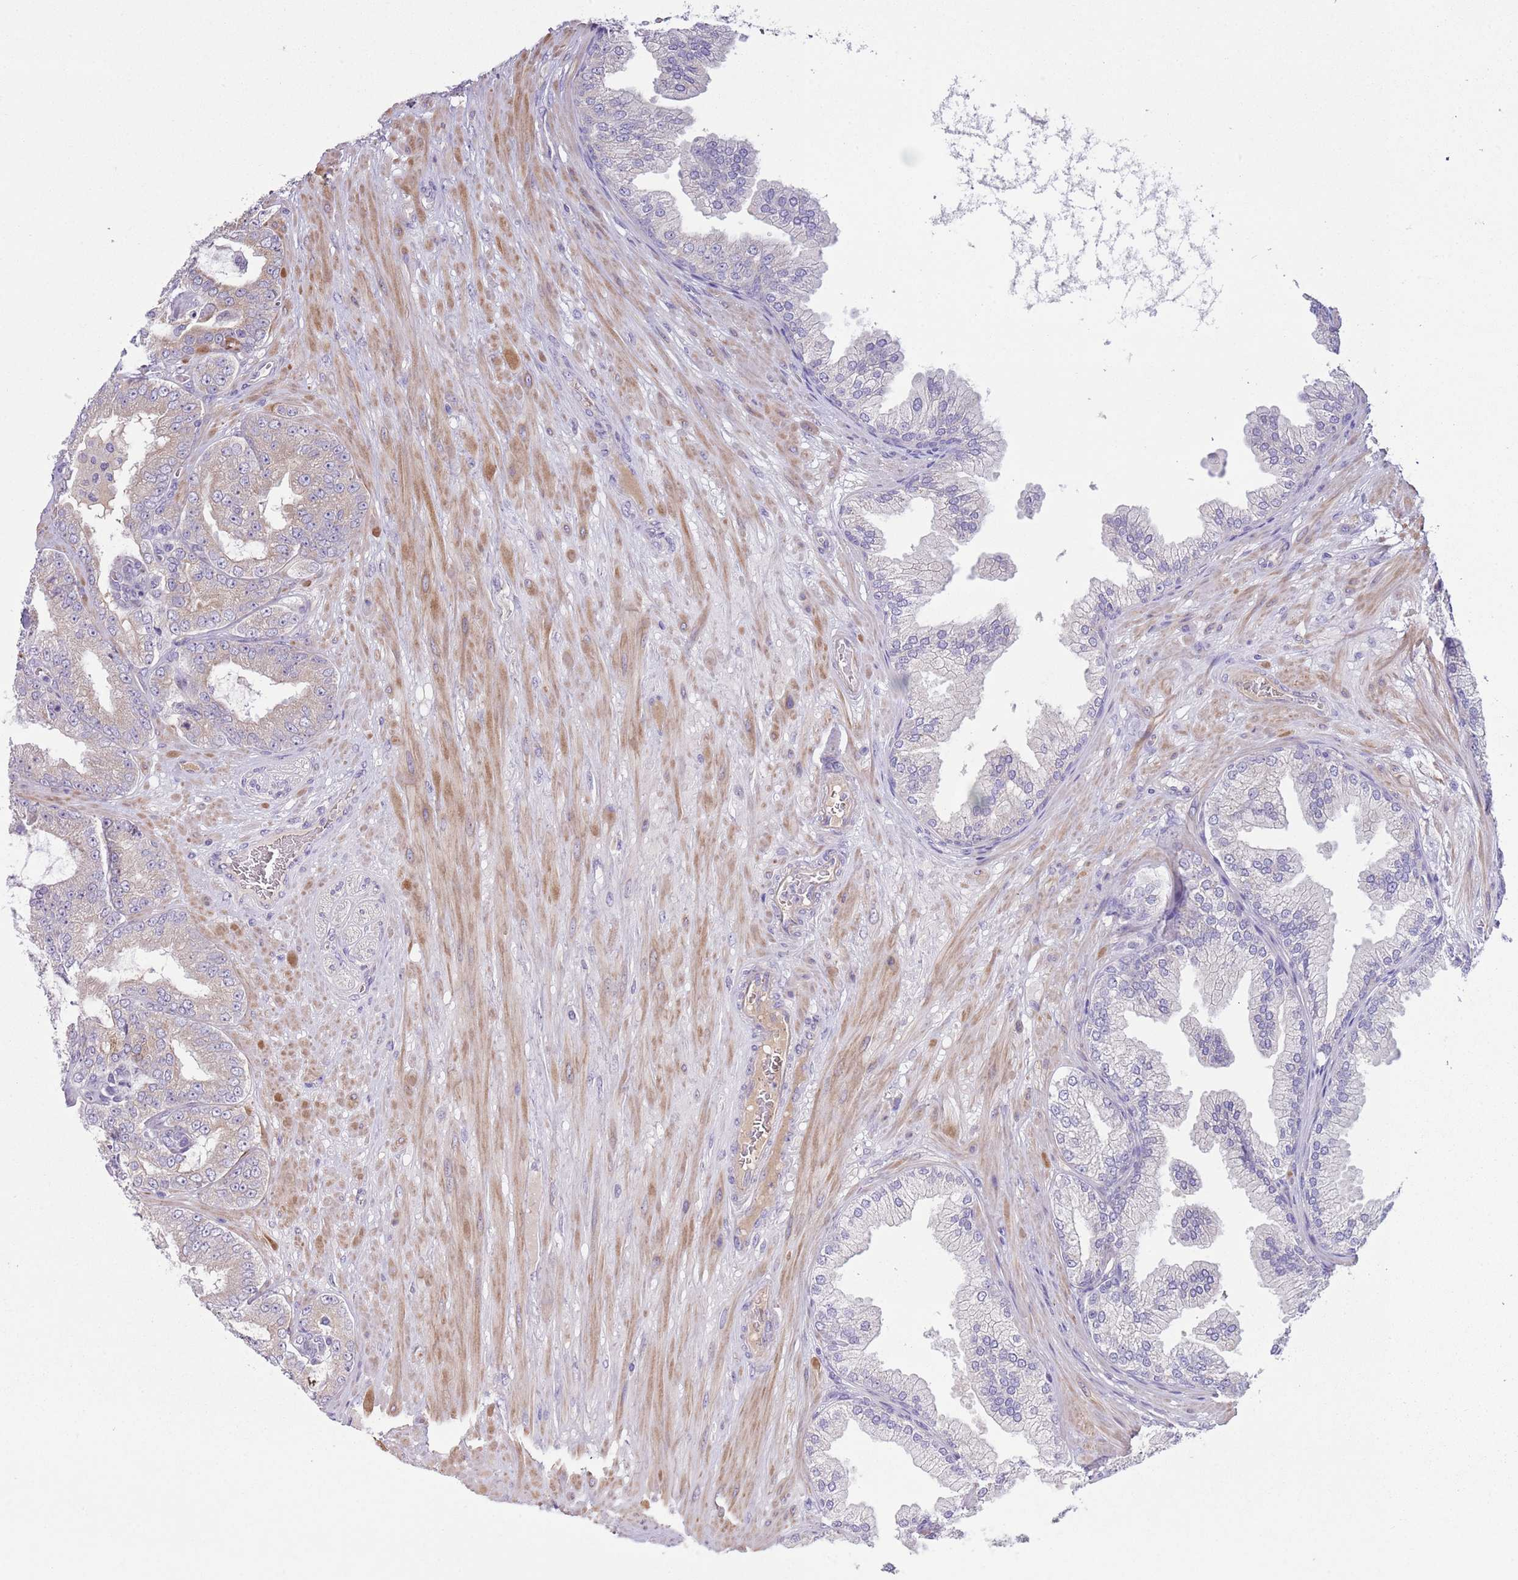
{"staining": {"intensity": "weak", "quantity": "<25%", "location": "cytoplasmic/membranous"}, "tissue": "prostate cancer", "cell_type": "Tumor cells", "image_type": "cancer", "snomed": [{"axis": "morphology", "description": "Adenocarcinoma, Low grade"}, {"axis": "topography", "description": "Prostate"}], "caption": "High power microscopy histopathology image of an immunohistochemistry (IHC) histopathology image of prostate cancer, revealing no significant staining in tumor cells.", "gene": "CFH", "patient": {"sex": "male", "age": 63}}